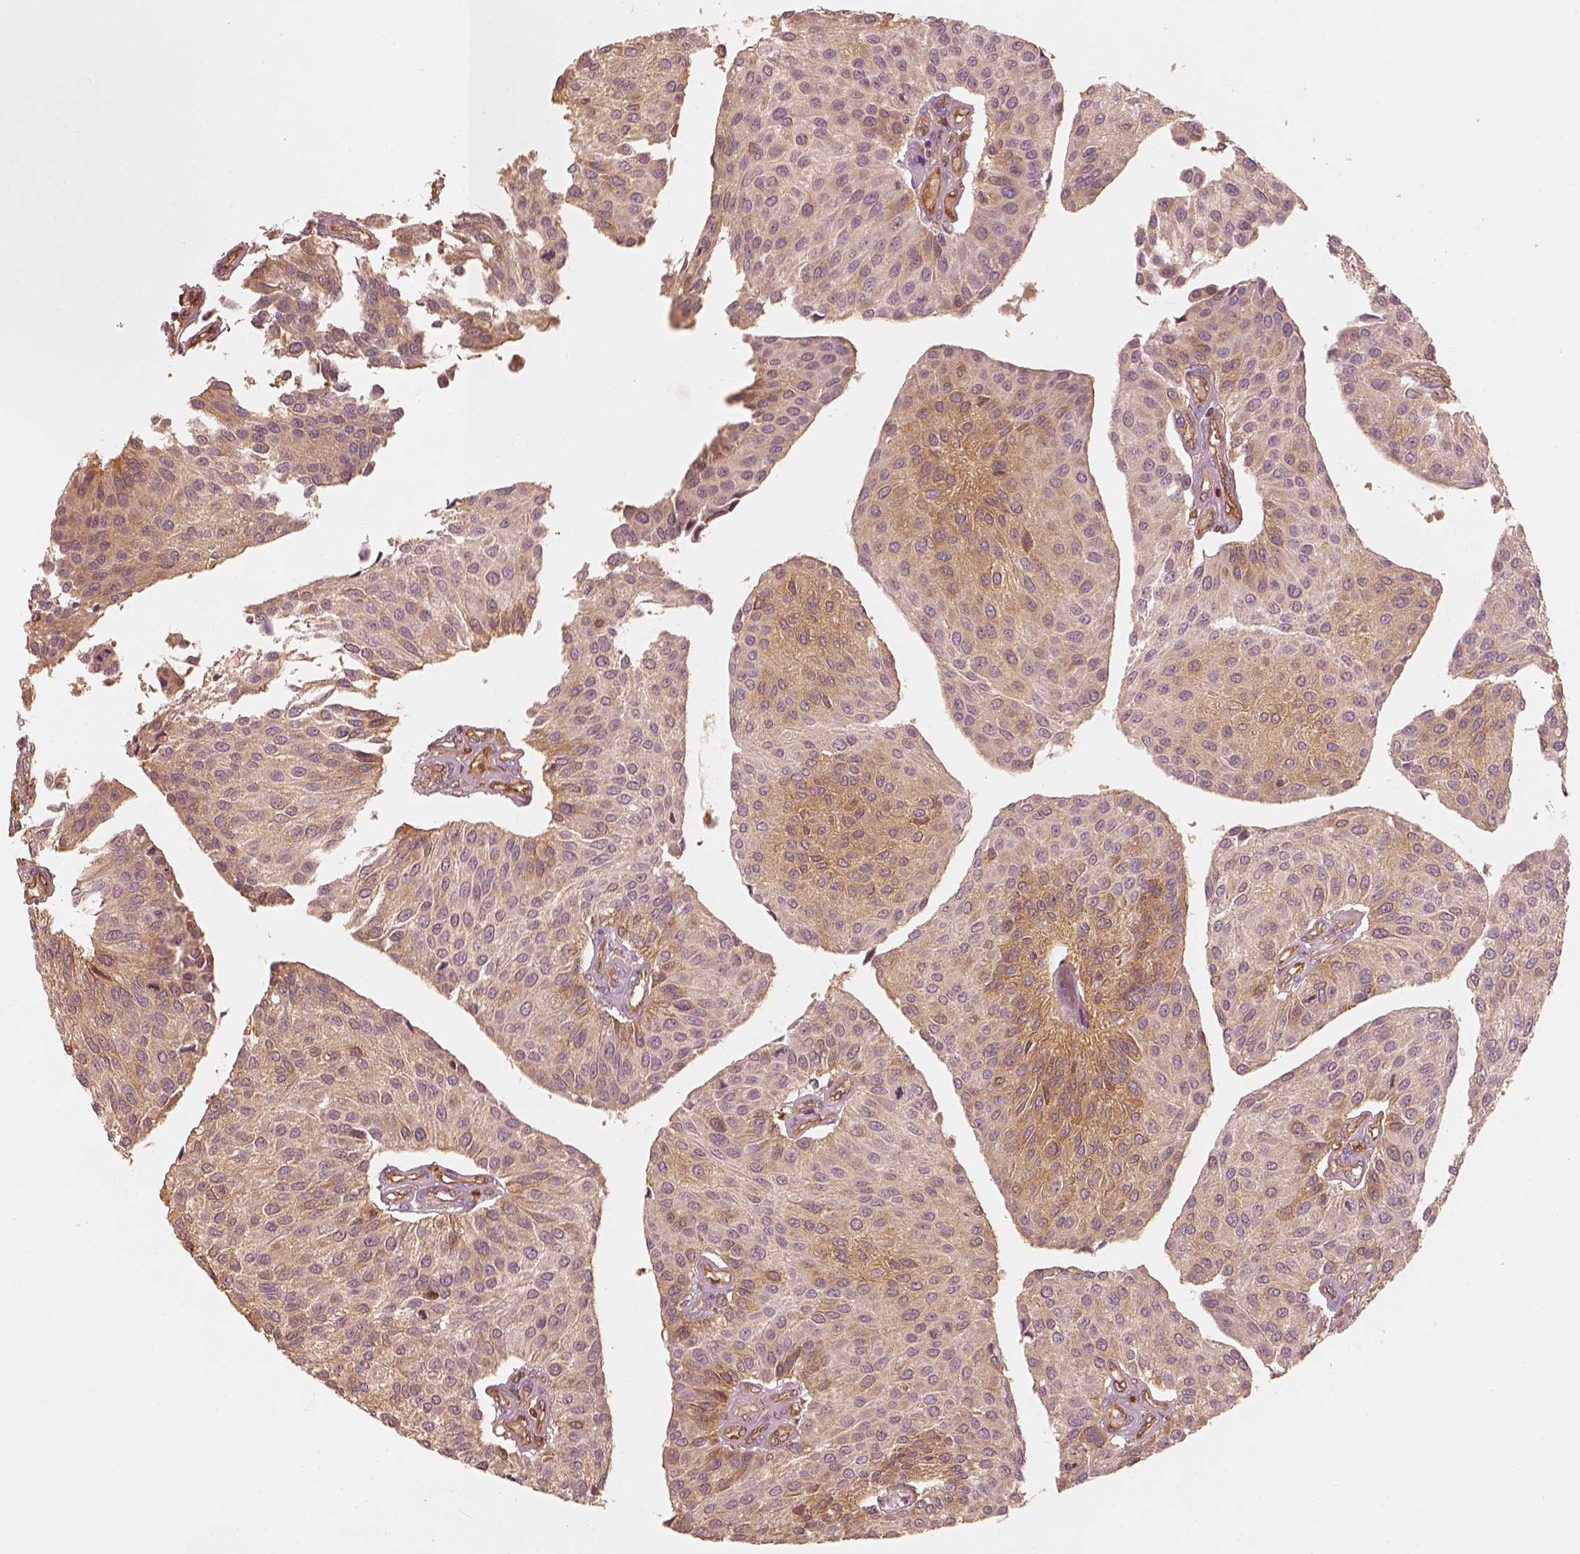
{"staining": {"intensity": "moderate", "quantity": ">75%", "location": "cytoplasmic/membranous"}, "tissue": "urothelial cancer", "cell_type": "Tumor cells", "image_type": "cancer", "snomed": [{"axis": "morphology", "description": "Urothelial carcinoma, NOS"}, {"axis": "topography", "description": "Urinary bladder"}], "caption": "A medium amount of moderate cytoplasmic/membranous staining is seen in approximately >75% of tumor cells in urothelial cancer tissue.", "gene": "FSCN1", "patient": {"sex": "male", "age": 55}}